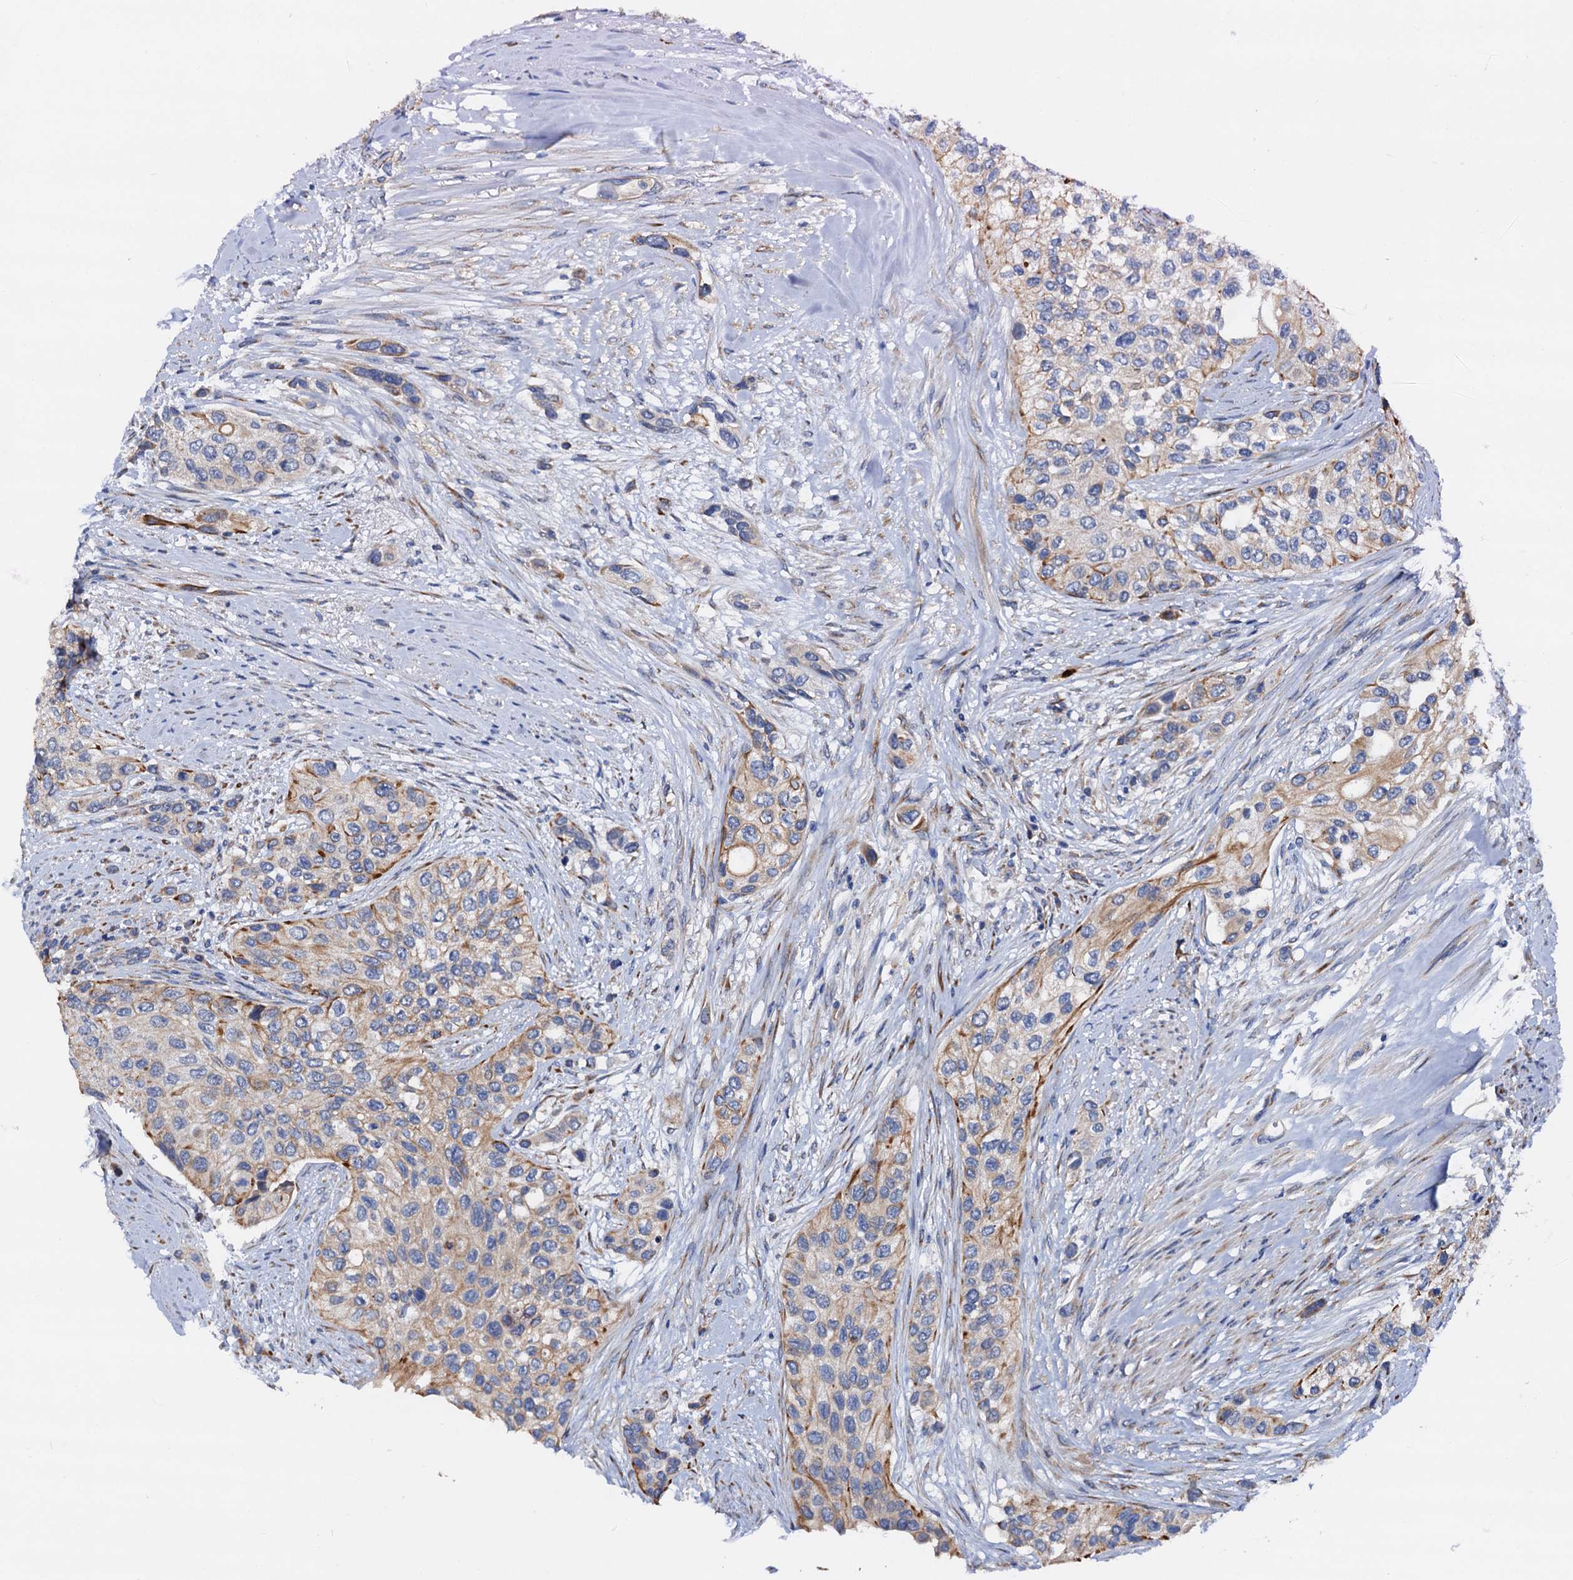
{"staining": {"intensity": "moderate", "quantity": "<25%", "location": "cytoplasmic/membranous"}, "tissue": "urothelial cancer", "cell_type": "Tumor cells", "image_type": "cancer", "snomed": [{"axis": "morphology", "description": "Normal tissue, NOS"}, {"axis": "morphology", "description": "Urothelial carcinoma, High grade"}, {"axis": "topography", "description": "Vascular tissue"}, {"axis": "topography", "description": "Urinary bladder"}], "caption": "IHC histopathology image of high-grade urothelial carcinoma stained for a protein (brown), which exhibits low levels of moderate cytoplasmic/membranous positivity in approximately <25% of tumor cells.", "gene": "RASSF9", "patient": {"sex": "female", "age": 56}}